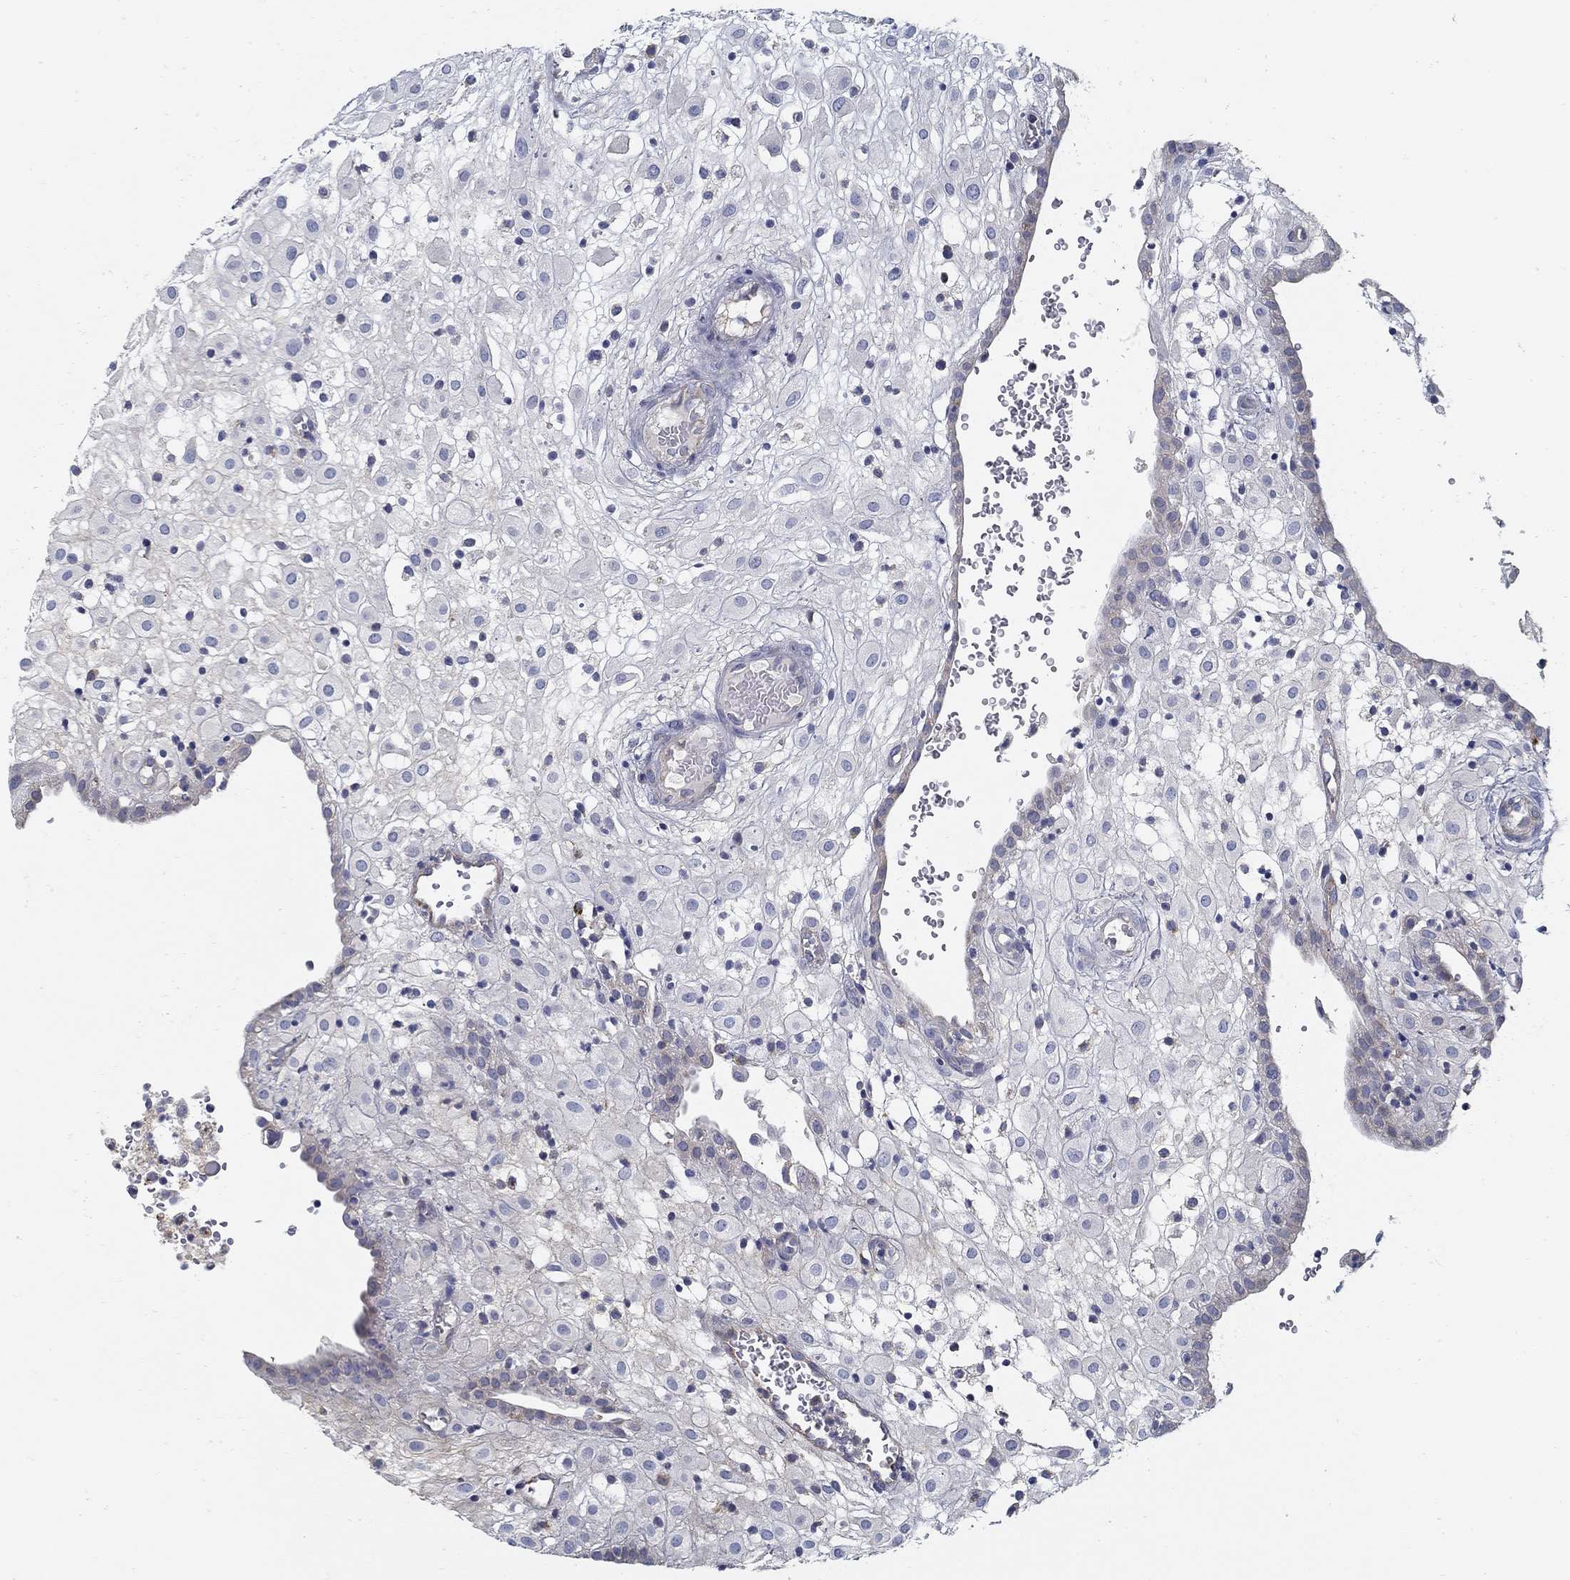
{"staining": {"intensity": "negative", "quantity": "none", "location": "none"}, "tissue": "placenta", "cell_type": "Decidual cells", "image_type": "normal", "snomed": [{"axis": "morphology", "description": "Normal tissue, NOS"}, {"axis": "topography", "description": "Placenta"}], "caption": "High power microscopy photomicrograph of an IHC histopathology image of unremarkable placenta, revealing no significant staining in decidual cells.", "gene": "TGFBI", "patient": {"sex": "female", "age": 24}}